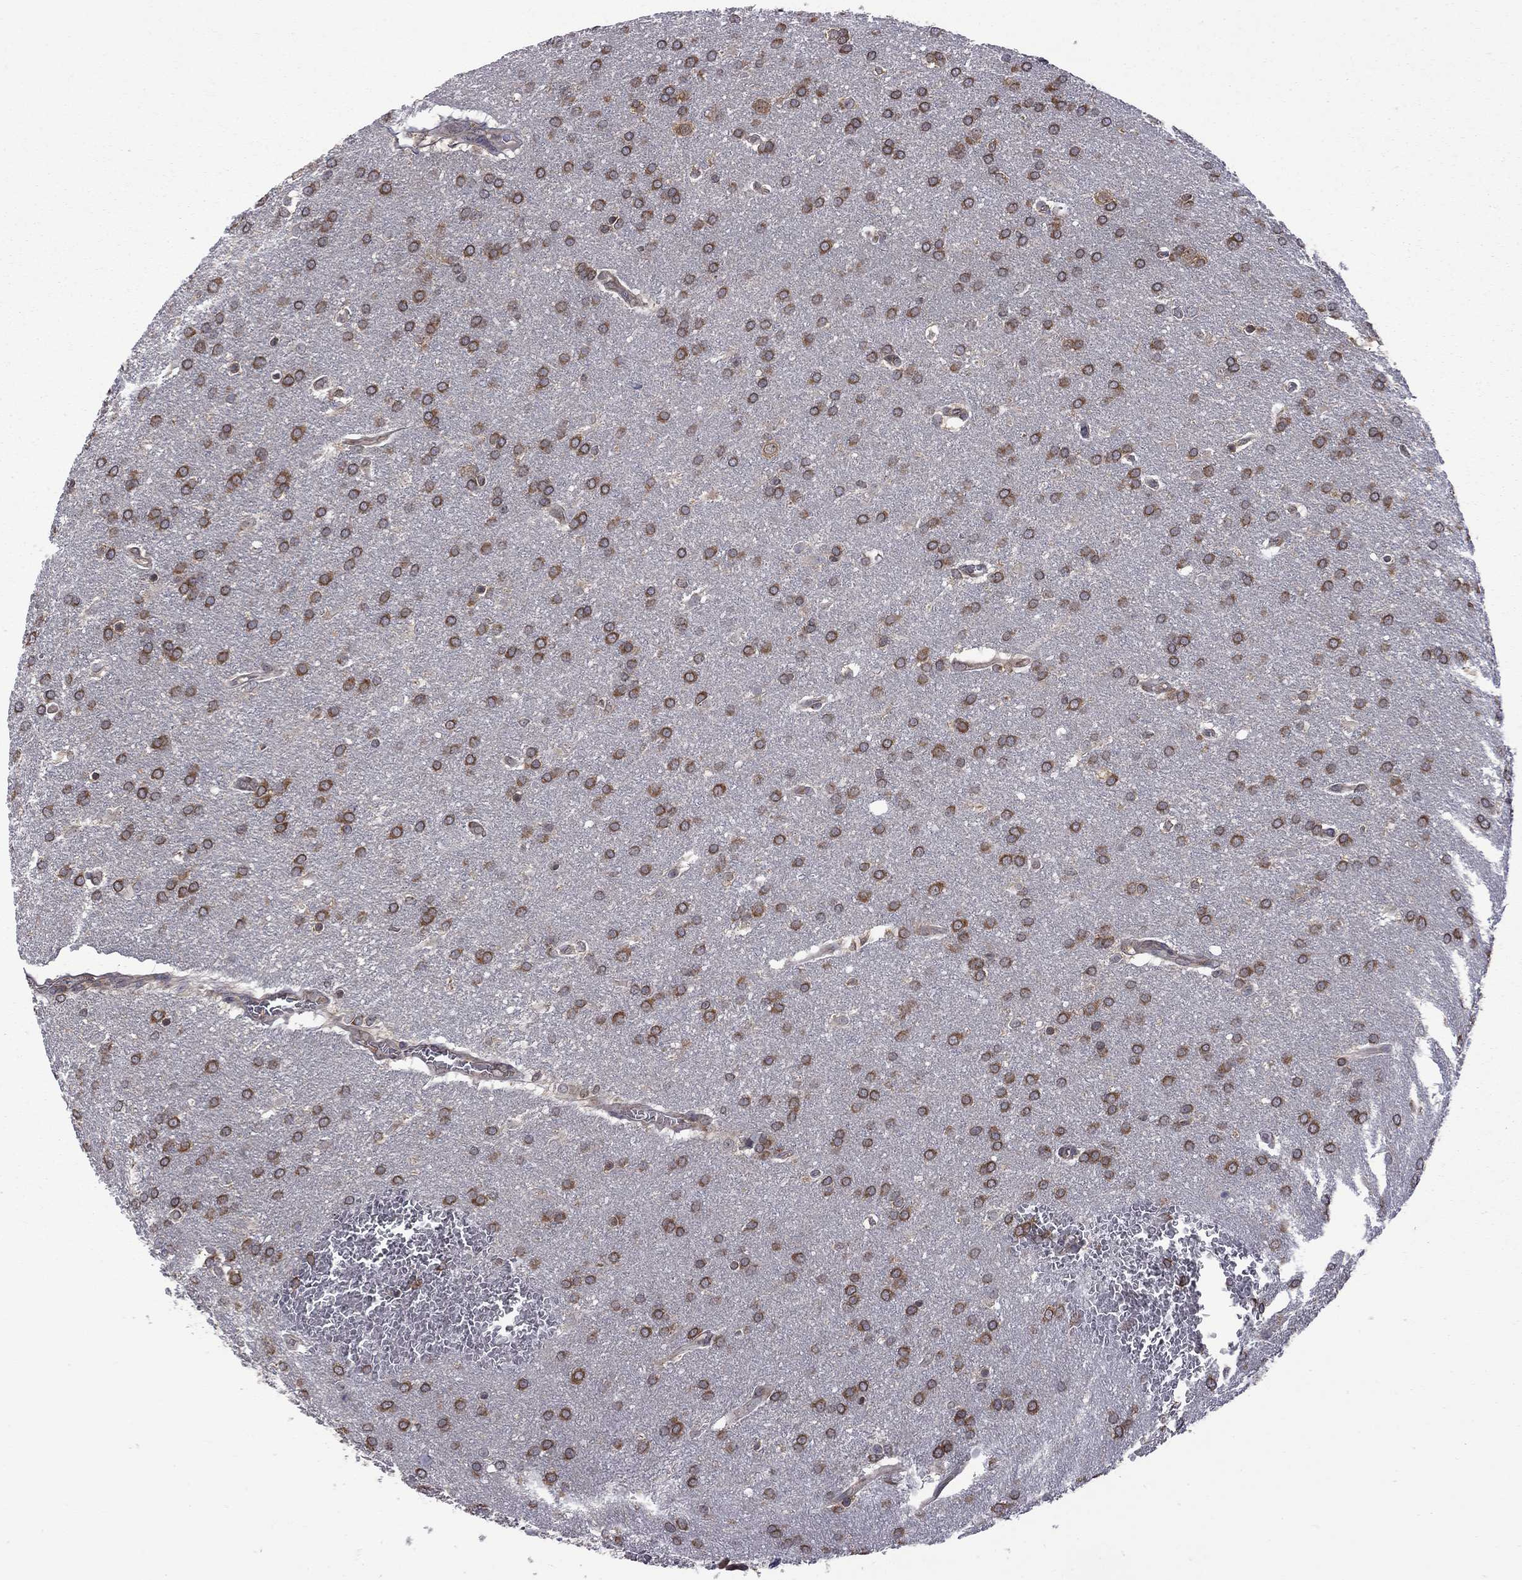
{"staining": {"intensity": "strong", "quantity": ">75%", "location": "cytoplasmic/membranous"}, "tissue": "glioma", "cell_type": "Tumor cells", "image_type": "cancer", "snomed": [{"axis": "morphology", "description": "Glioma, malignant, Low grade"}, {"axis": "topography", "description": "Brain"}], "caption": "A brown stain highlights strong cytoplasmic/membranous staining of a protein in malignant glioma (low-grade) tumor cells.", "gene": "NAA50", "patient": {"sex": "female", "age": 32}}